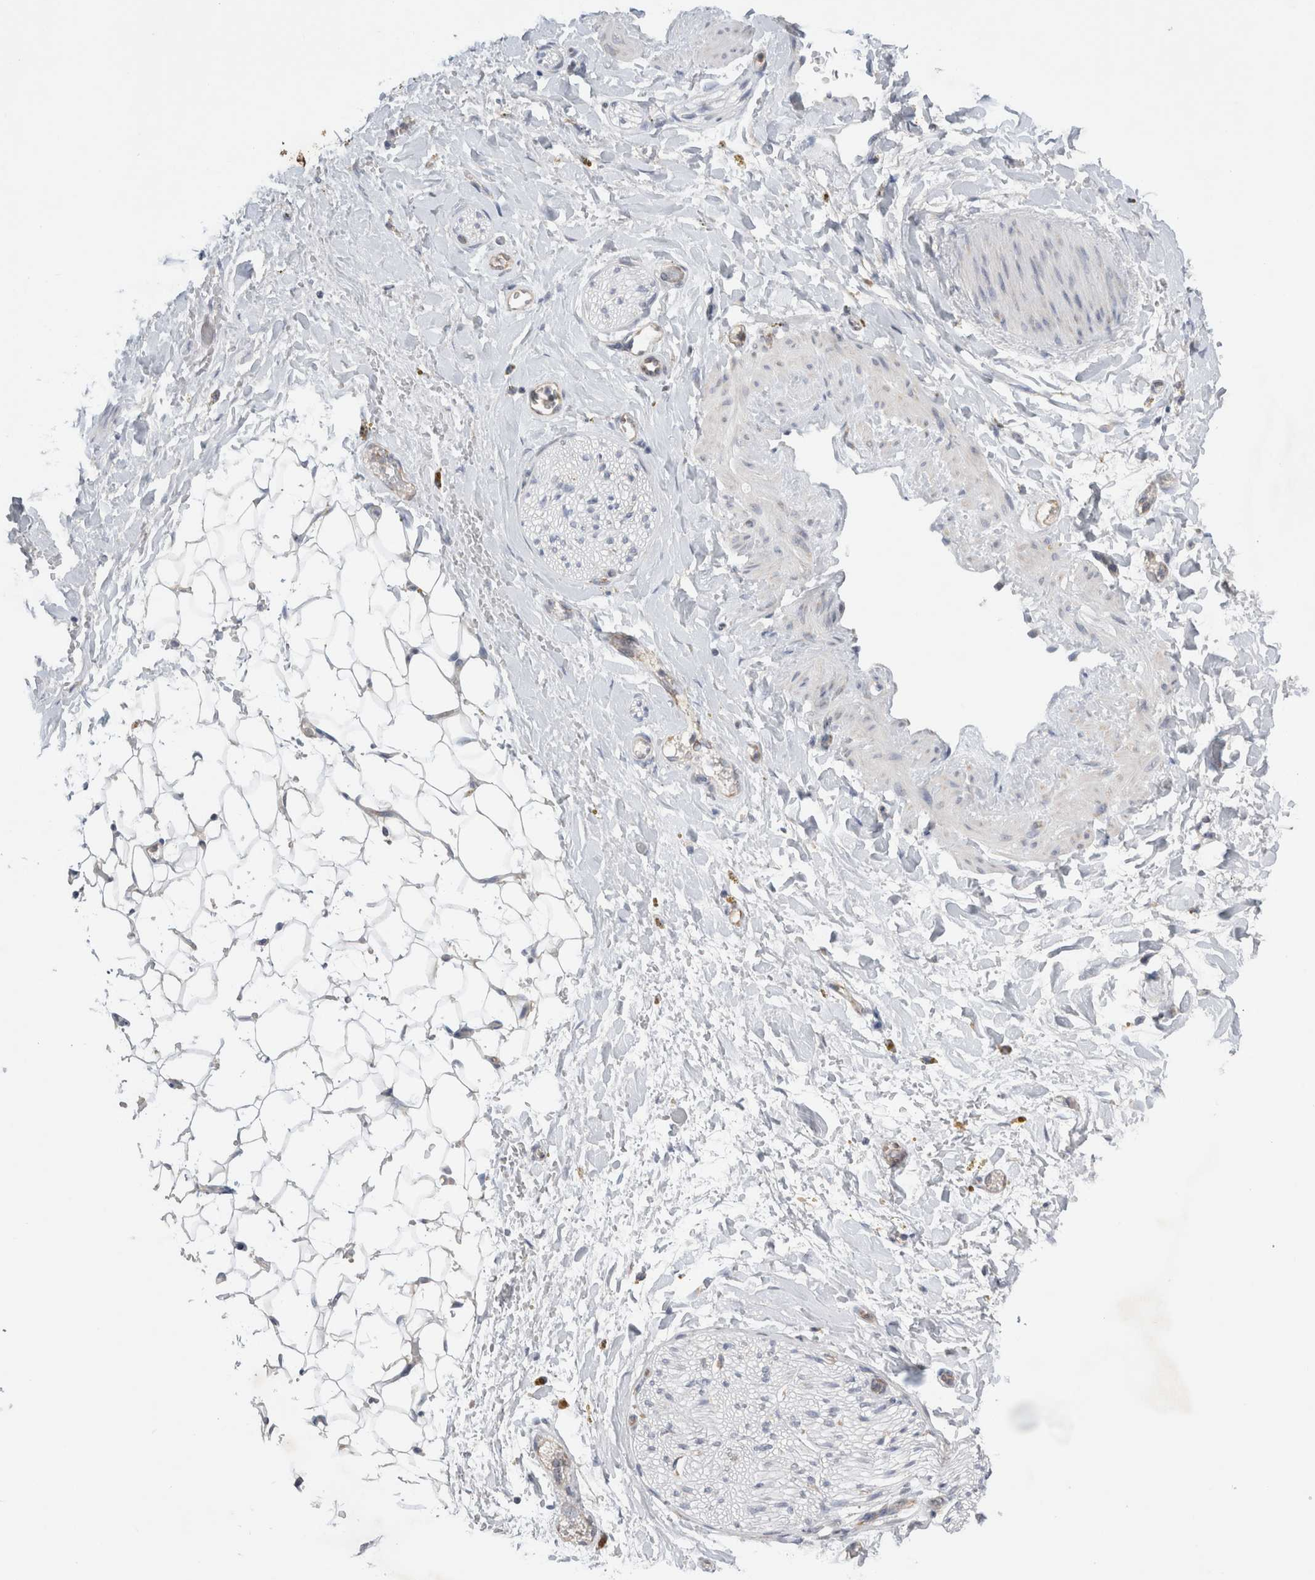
{"staining": {"intensity": "negative", "quantity": "none", "location": "none"}, "tissue": "adipose tissue", "cell_type": "Adipocytes", "image_type": "normal", "snomed": [{"axis": "morphology", "description": "Normal tissue, NOS"}, {"axis": "topography", "description": "Kidney"}, {"axis": "topography", "description": "Peripheral nerve tissue"}], "caption": "High power microscopy micrograph of an IHC micrograph of normal adipose tissue, revealing no significant positivity in adipocytes. (Immunohistochemistry, brightfield microscopy, high magnification).", "gene": "ZNF23", "patient": {"sex": "male", "age": 7}}